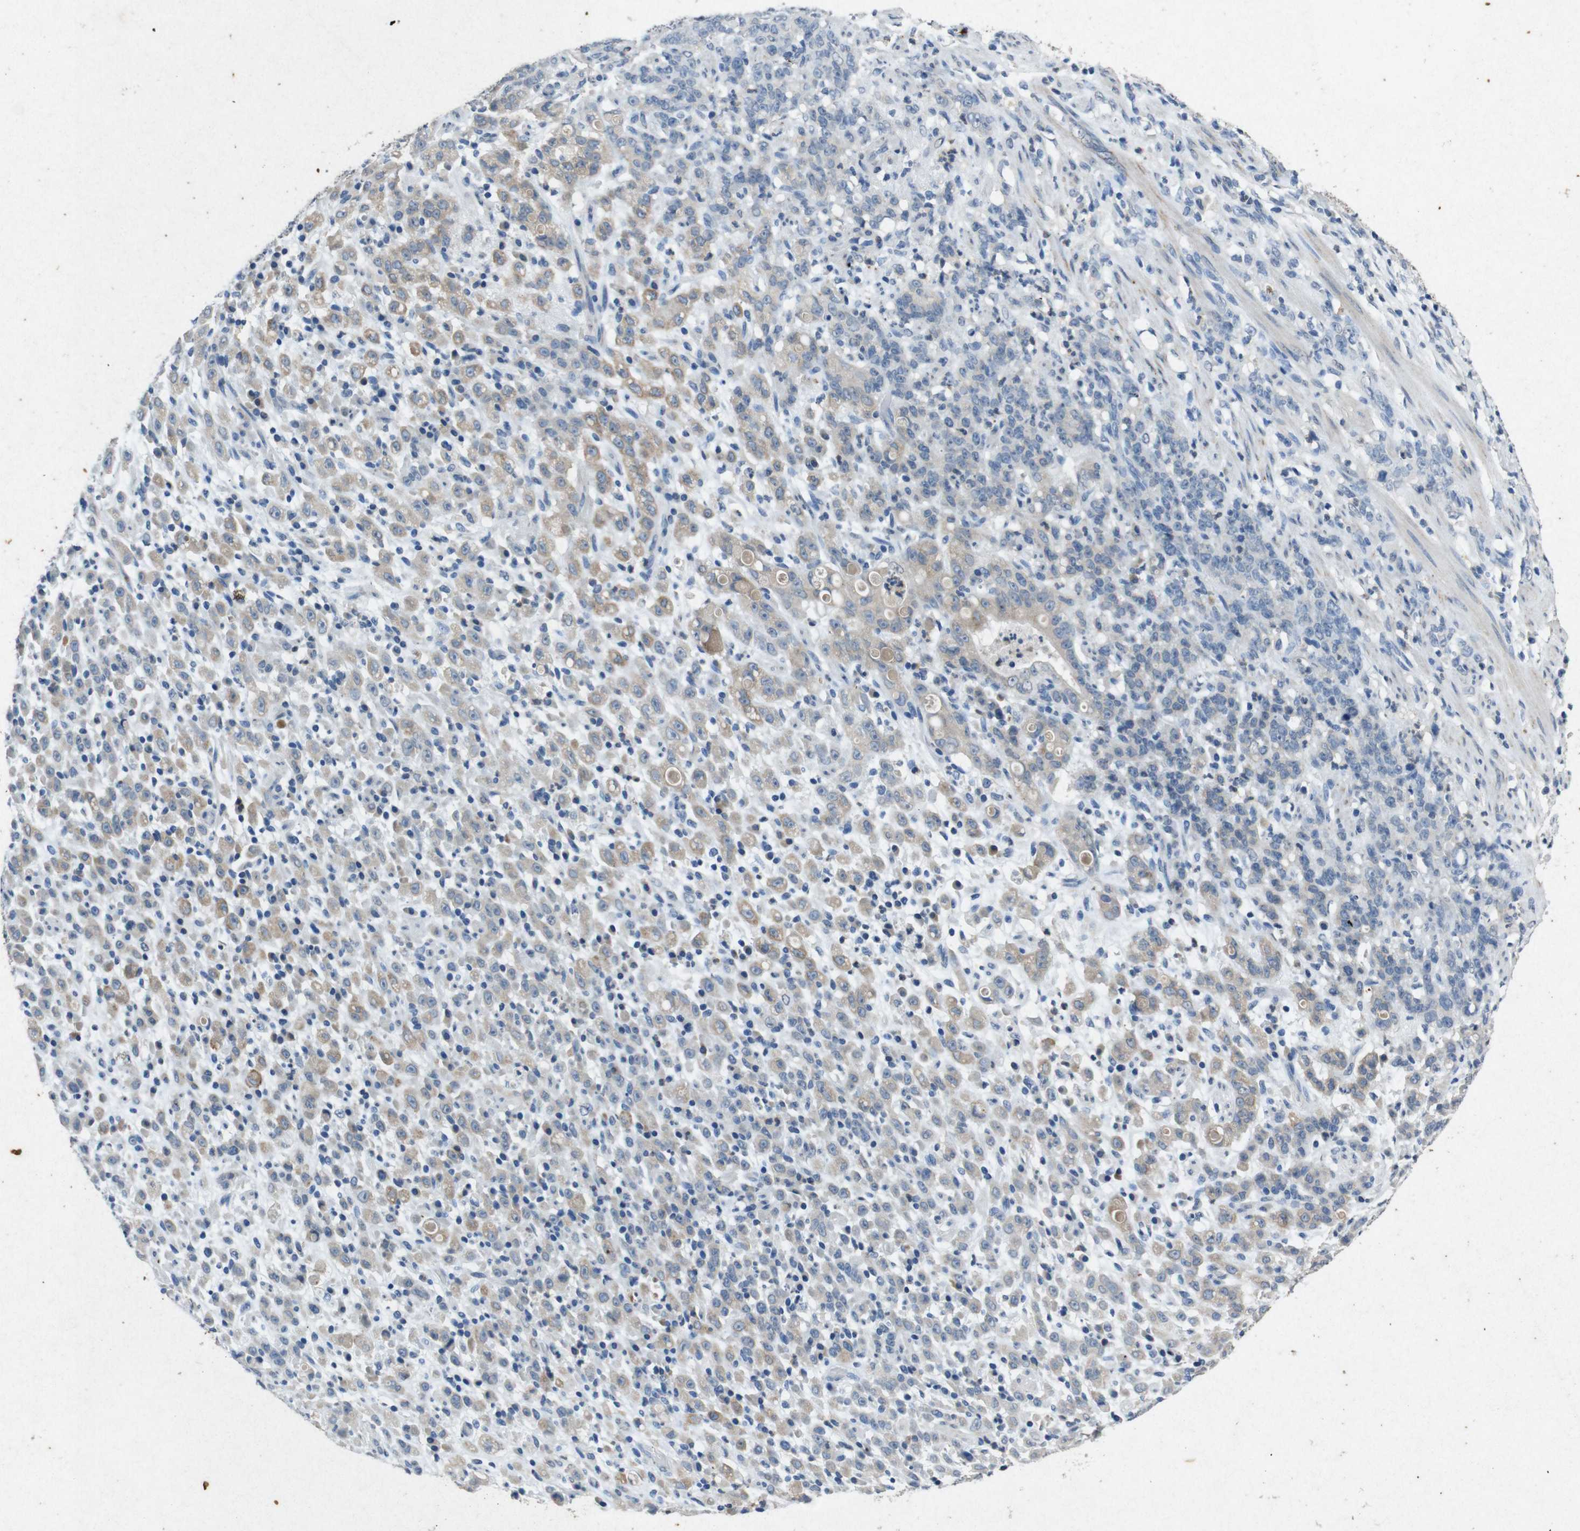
{"staining": {"intensity": "weak", "quantity": "25%-75%", "location": "cytoplasmic/membranous"}, "tissue": "stomach cancer", "cell_type": "Tumor cells", "image_type": "cancer", "snomed": [{"axis": "morphology", "description": "Adenocarcinoma, NOS"}, {"axis": "topography", "description": "Stomach, lower"}], "caption": "This is an image of immunohistochemistry staining of stomach cancer (adenocarcinoma), which shows weak expression in the cytoplasmic/membranous of tumor cells.", "gene": "STBD1", "patient": {"sex": "male", "age": 88}}